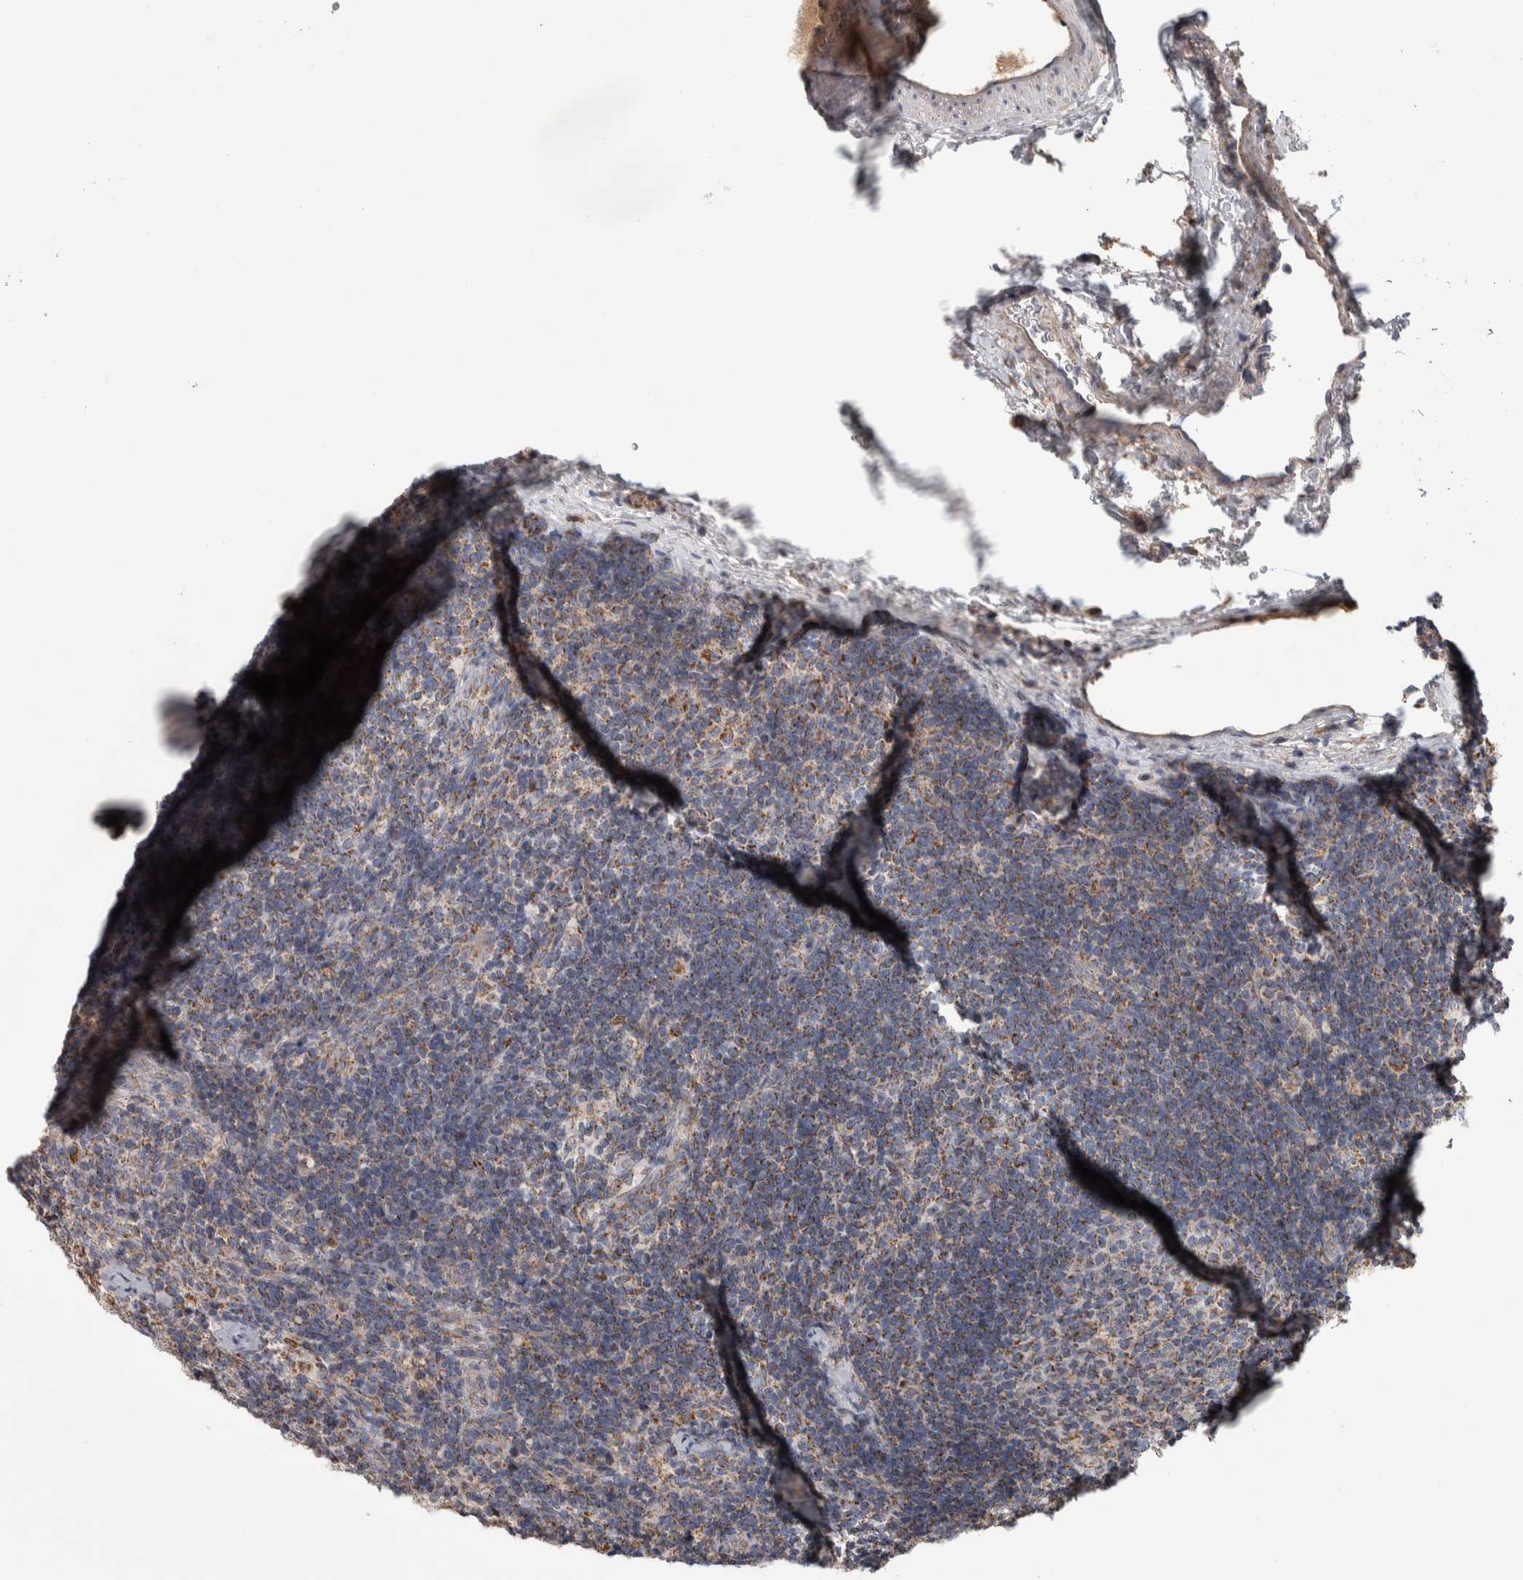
{"staining": {"intensity": "moderate", "quantity": "25%-75%", "location": "cytoplasmic/membranous"}, "tissue": "lymph node", "cell_type": "Germinal center cells", "image_type": "normal", "snomed": [{"axis": "morphology", "description": "Normal tissue, NOS"}, {"axis": "topography", "description": "Lymph node"}], "caption": "IHC (DAB (3,3'-diaminobenzidine)) staining of unremarkable lymph node shows moderate cytoplasmic/membranous protein staining in about 25%-75% of germinal center cells.", "gene": "SCO1", "patient": {"sex": "female", "age": 22}}